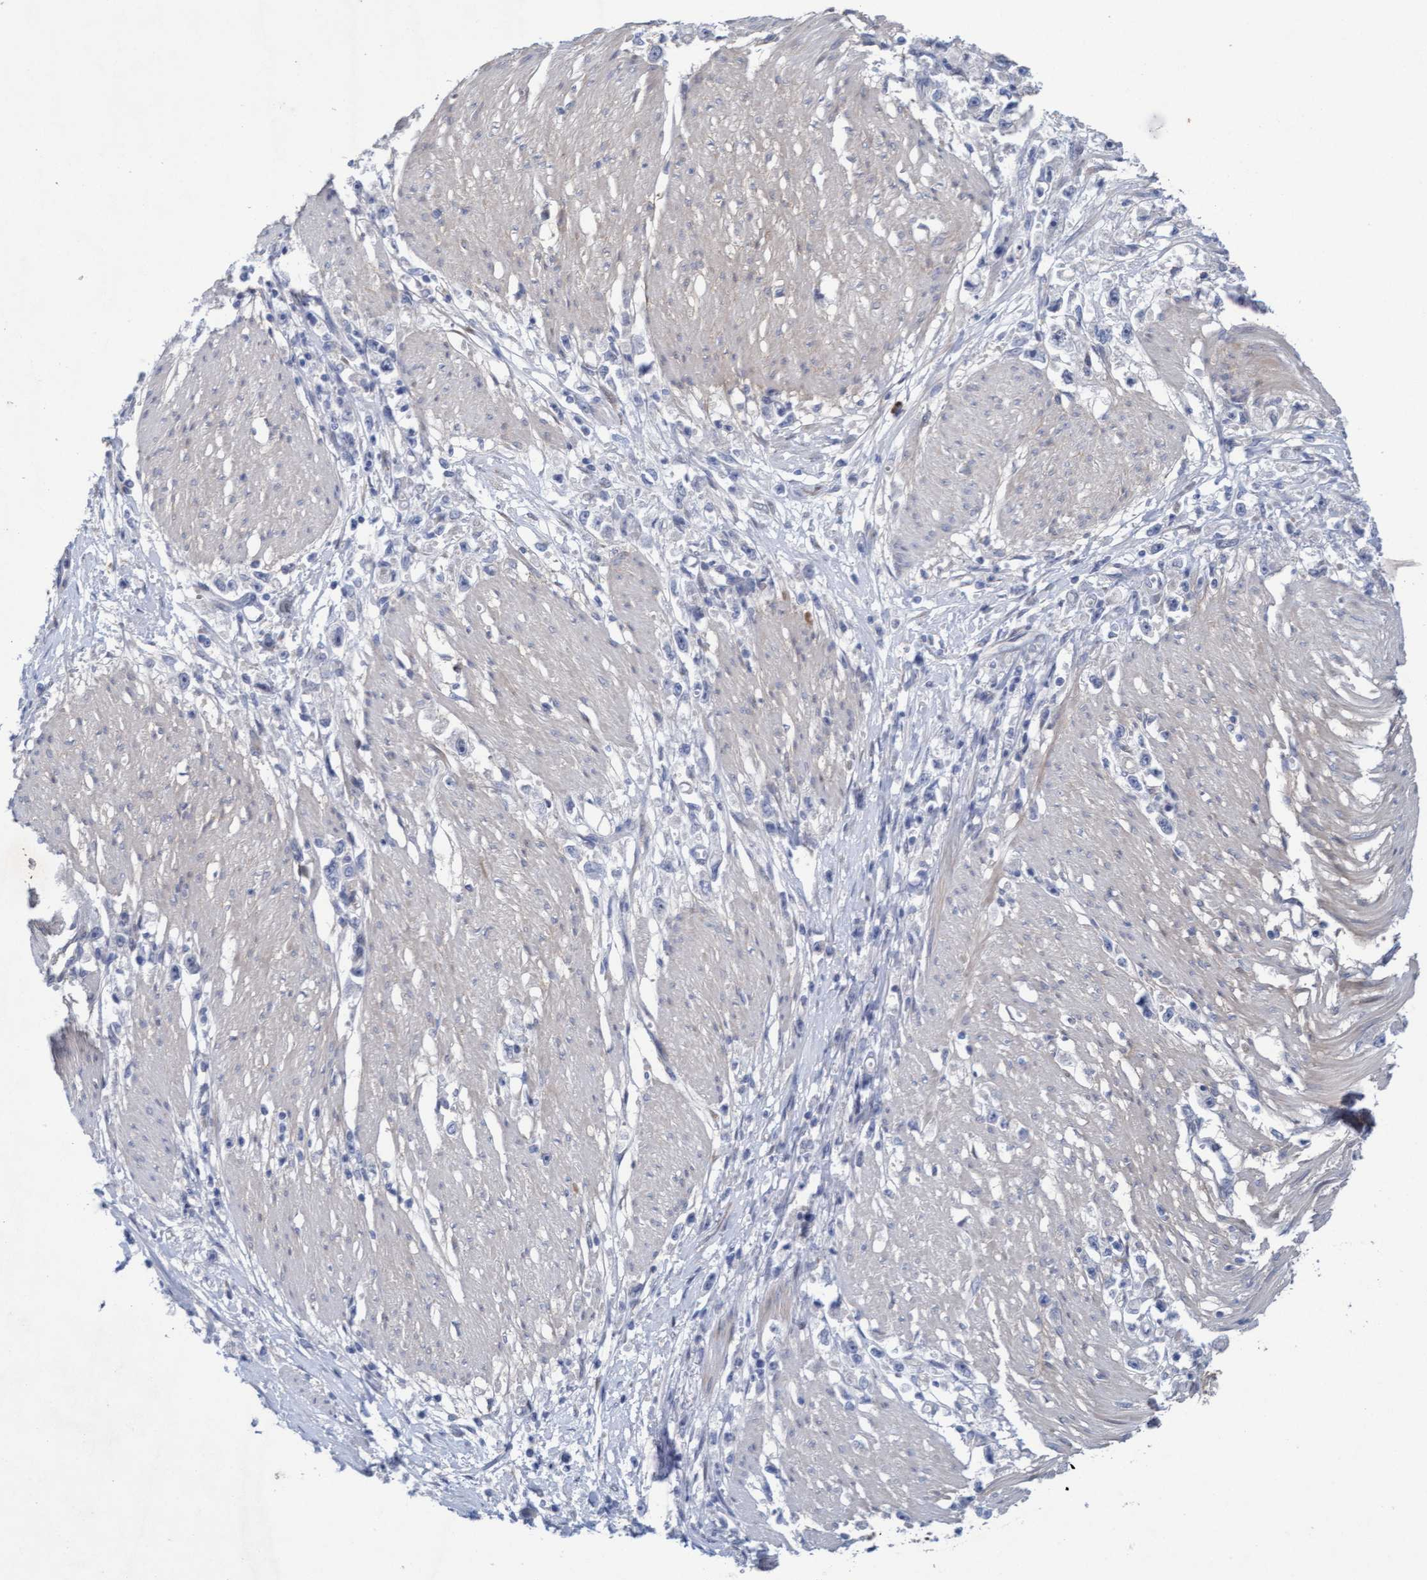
{"staining": {"intensity": "negative", "quantity": "none", "location": "none"}, "tissue": "stomach cancer", "cell_type": "Tumor cells", "image_type": "cancer", "snomed": [{"axis": "morphology", "description": "Adenocarcinoma, NOS"}, {"axis": "topography", "description": "Stomach"}], "caption": "Tumor cells show no significant positivity in stomach cancer (adenocarcinoma).", "gene": "PLCD1", "patient": {"sex": "female", "age": 59}}